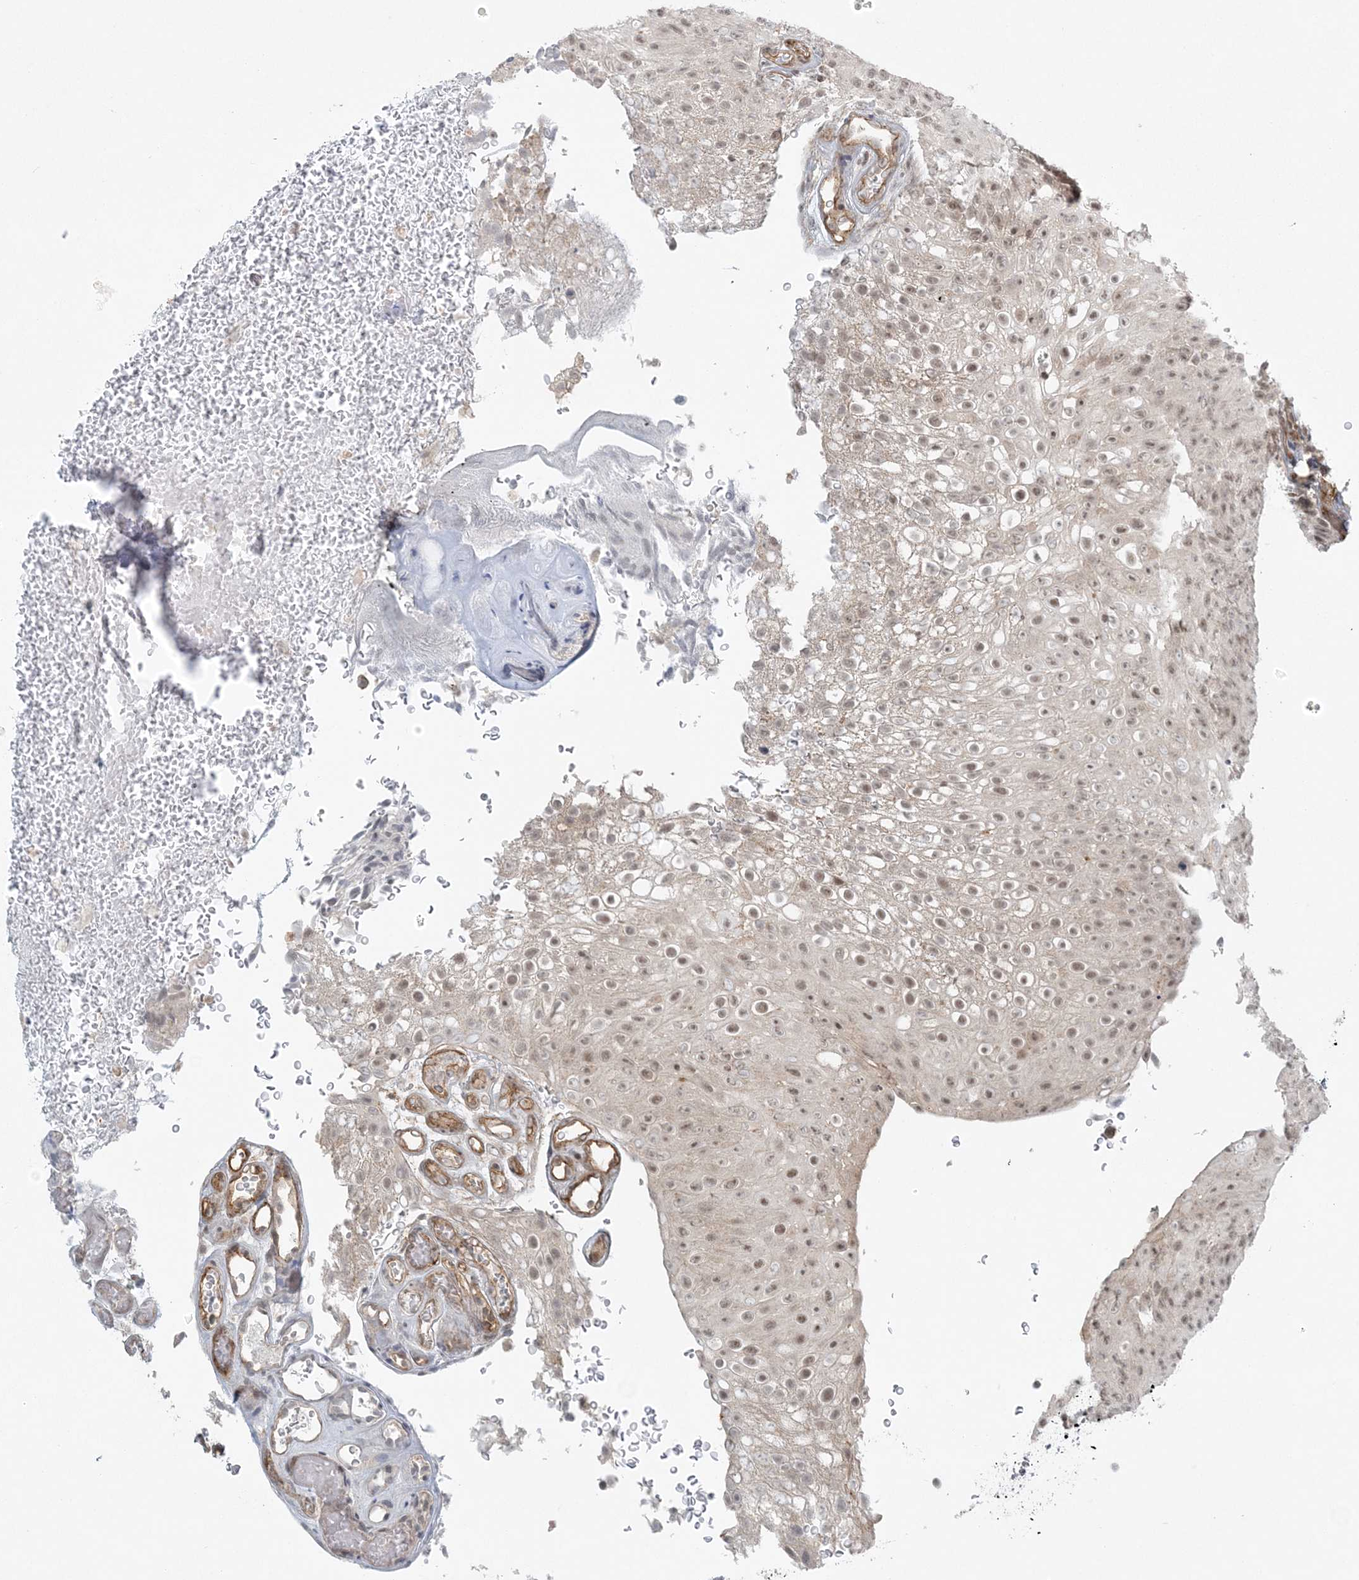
{"staining": {"intensity": "moderate", "quantity": "25%-75%", "location": "nuclear"}, "tissue": "urothelial cancer", "cell_type": "Tumor cells", "image_type": "cancer", "snomed": [{"axis": "morphology", "description": "Urothelial carcinoma, Low grade"}, {"axis": "topography", "description": "Urinary bladder"}], "caption": "Low-grade urothelial carcinoma stained with immunohistochemistry (IHC) displays moderate nuclear positivity in about 25%-75% of tumor cells.", "gene": "ATP11A", "patient": {"sex": "male", "age": 78}}